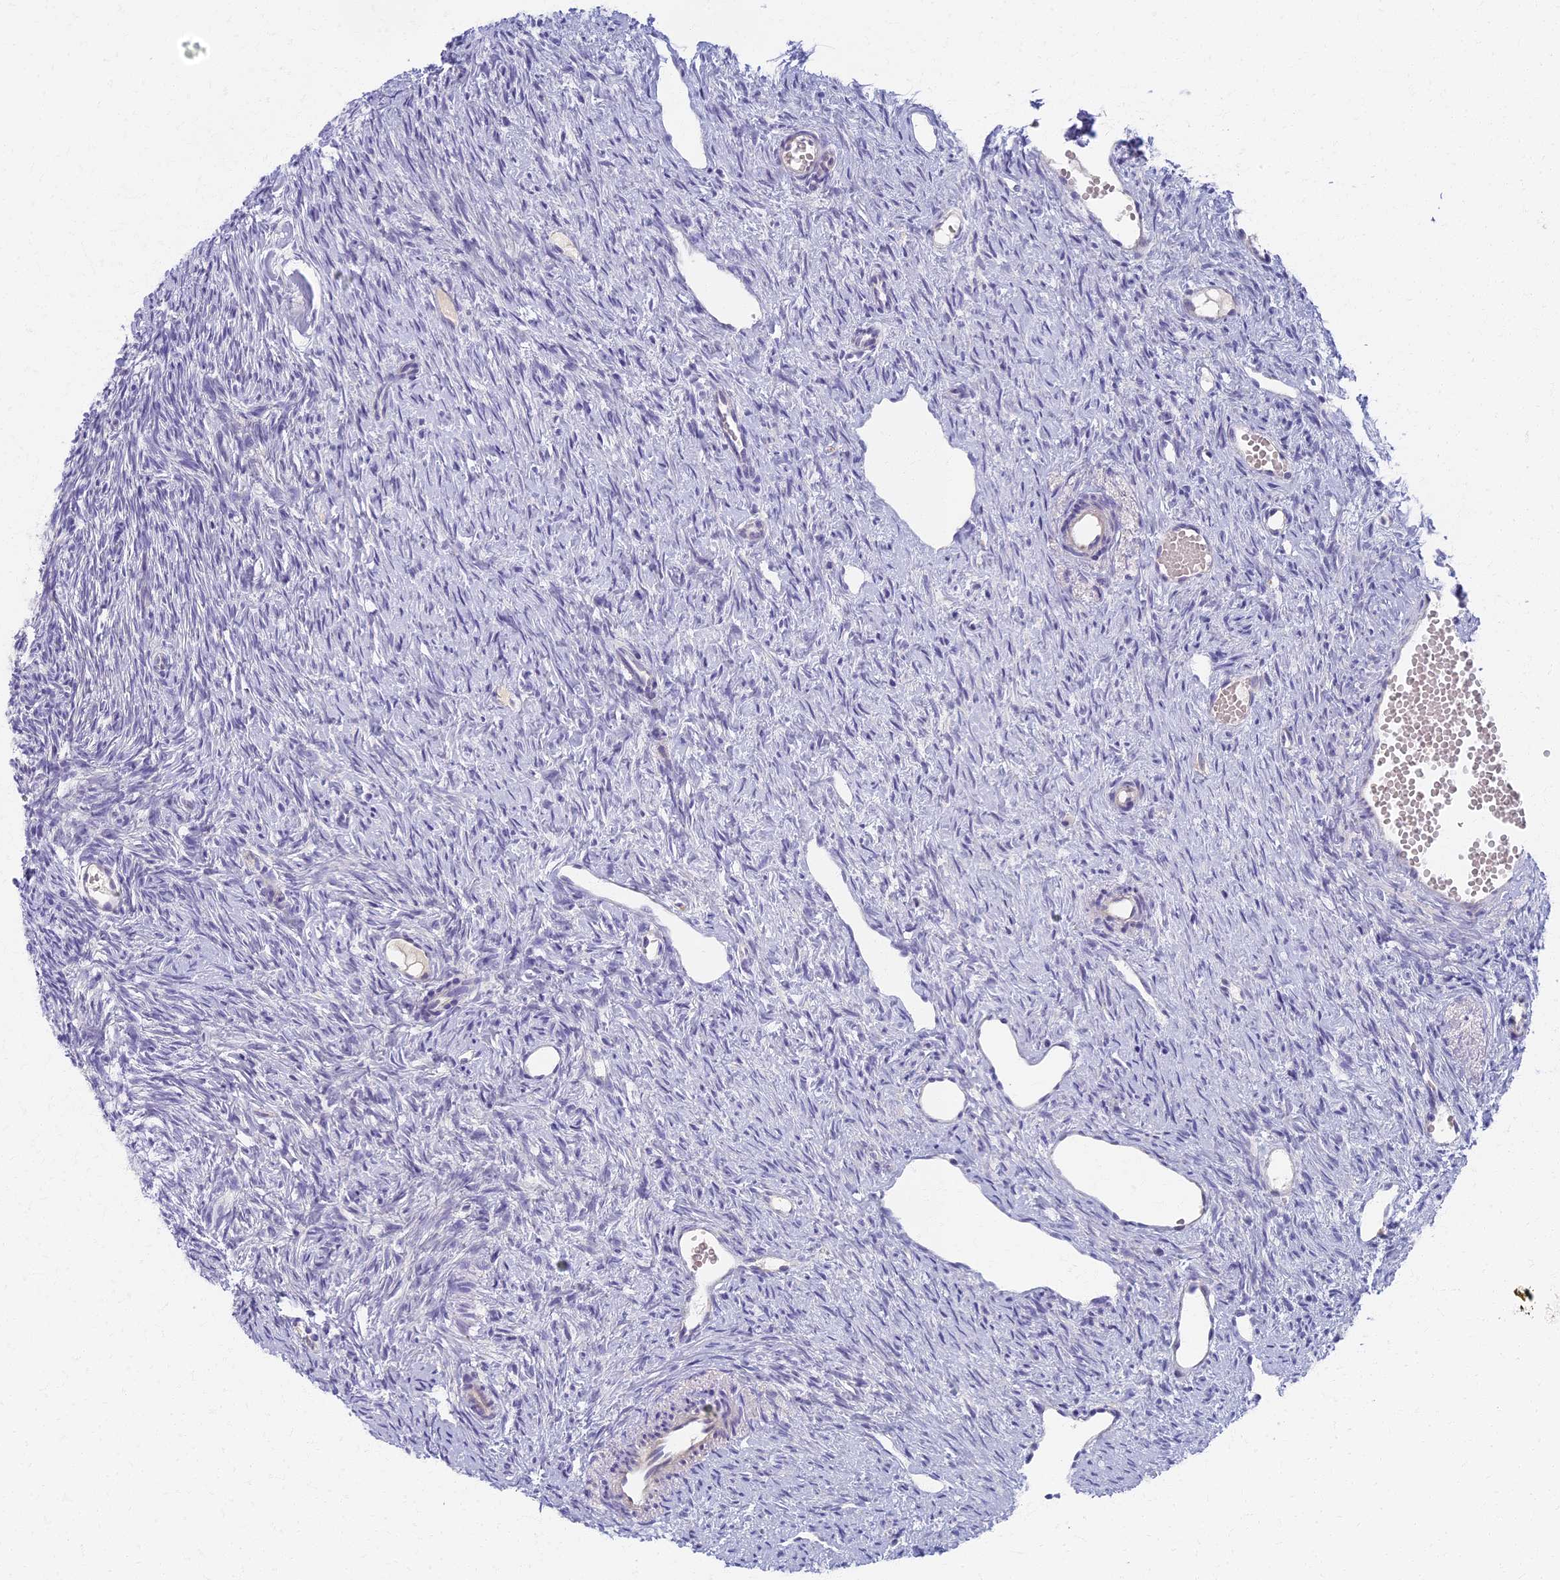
{"staining": {"intensity": "negative", "quantity": "none", "location": "none"}, "tissue": "ovary", "cell_type": "Follicle cells", "image_type": "normal", "snomed": [{"axis": "morphology", "description": "Normal tissue, NOS"}, {"axis": "topography", "description": "Ovary"}], "caption": "Immunohistochemistry (IHC) histopathology image of benign human ovary stained for a protein (brown), which shows no expression in follicle cells.", "gene": "AP4E1", "patient": {"sex": "female", "age": 51}}